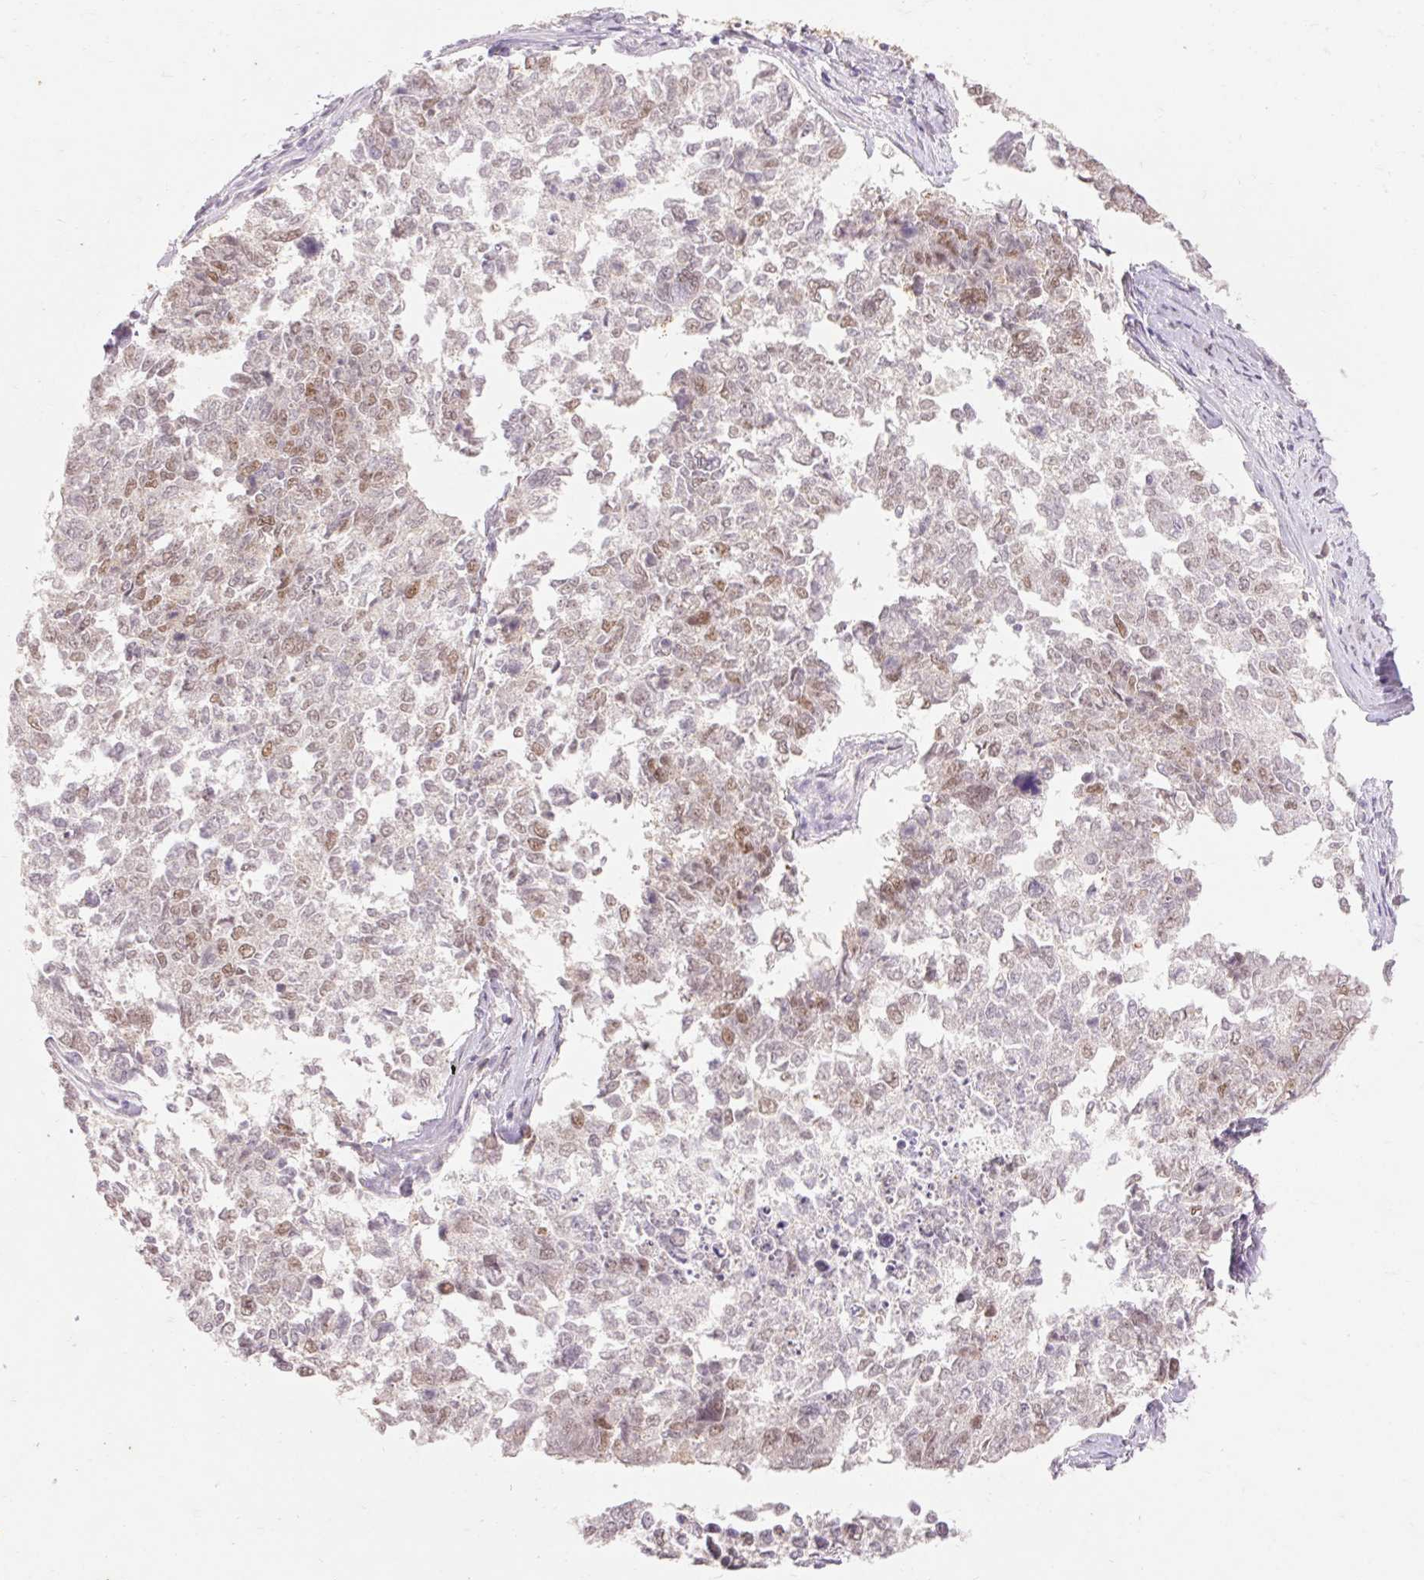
{"staining": {"intensity": "moderate", "quantity": "25%-75%", "location": "nuclear"}, "tissue": "cervical cancer", "cell_type": "Tumor cells", "image_type": "cancer", "snomed": [{"axis": "morphology", "description": "Adenocarcinoma, NOS"}, {"axis": "topography", "description": "Cervix"}], "caption": "Immunohistochemical staining of human cervical cancer displays medium levels of moderate nuclear staining in approximately 25%-75% of tumor cells.", "gene": "SKP2", "patient": {"sex": "female", "age": 63}}